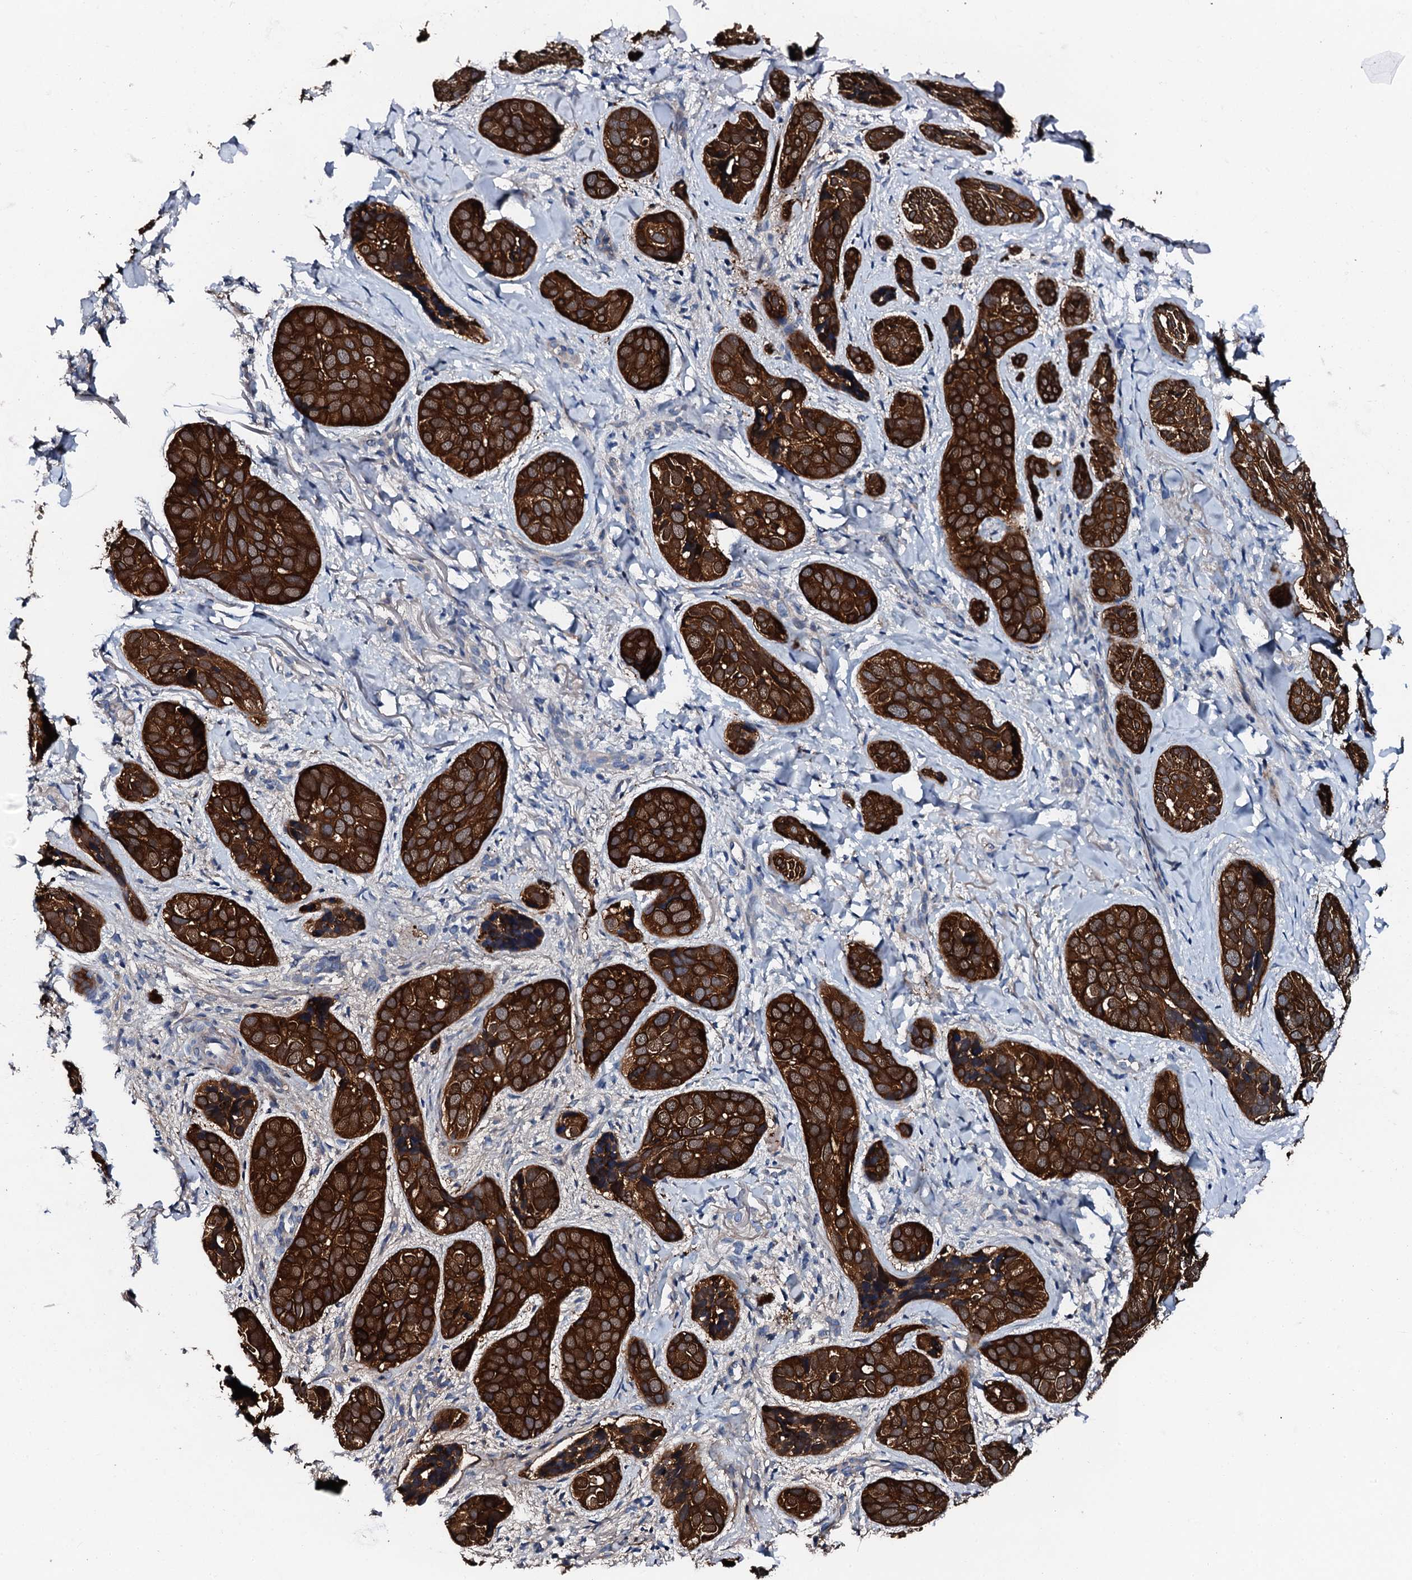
{"staining": {"intensity": "strong", "quantity": ">75%", "location": "cytoplasmic/membranous"}, "tissue": "skin cancer", "cell_type": "Tumor cells", "image_type": "cancer", "snomed": [{"axis": "morphology", "description": "Basal cell carcinoma"}, {"axis": "topography", "description": "Skin"}], "caption": "An image showing strong cytoplasmic/membranous expression in approximately >75% of tumor cells in skin cancer (basal cell carcinoma), as visualized by brown immunohistochemical staining.", "gene": "GFOD2", "patient": {"sex": "male", "age": 71}}